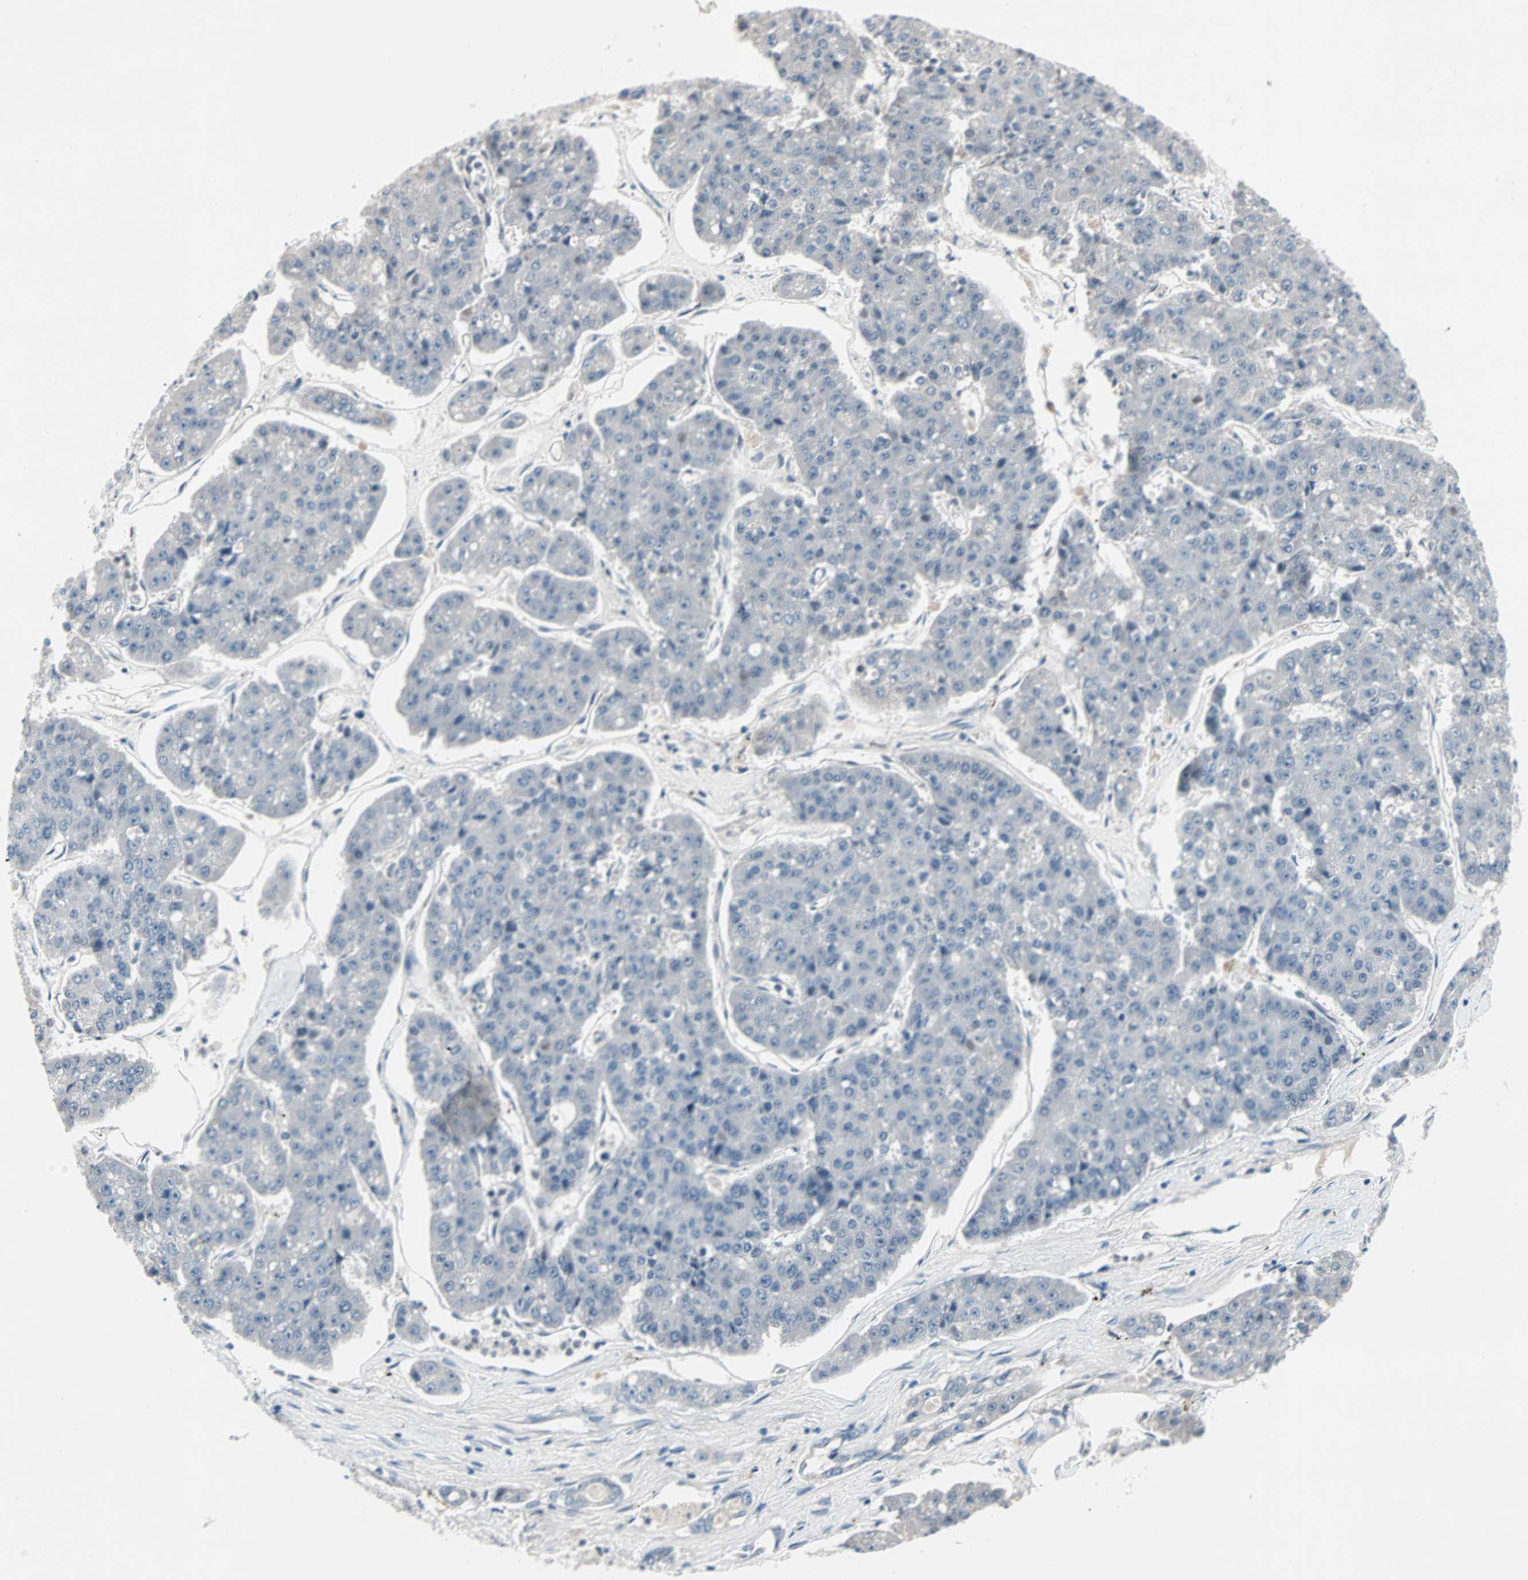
{"staining": {"intensity": "negative", "quantity": "none", "location": "none"}, "tissue": "pancreatic cancer", "cell_type": "Tumor cells", "image_type": "cancer", "snomed": [{"axis": "morphology", "description": "Adenocarcinoma, NOS"}, {"axis": "topography", "description": "Pancreas"}], "caption": "A photomicrograph of human adenocarcinoma (pancreatic) is negative for staining in tumor cells.", "gene": "CCNE2", "patient": {"sex": "male", "age": 50}}